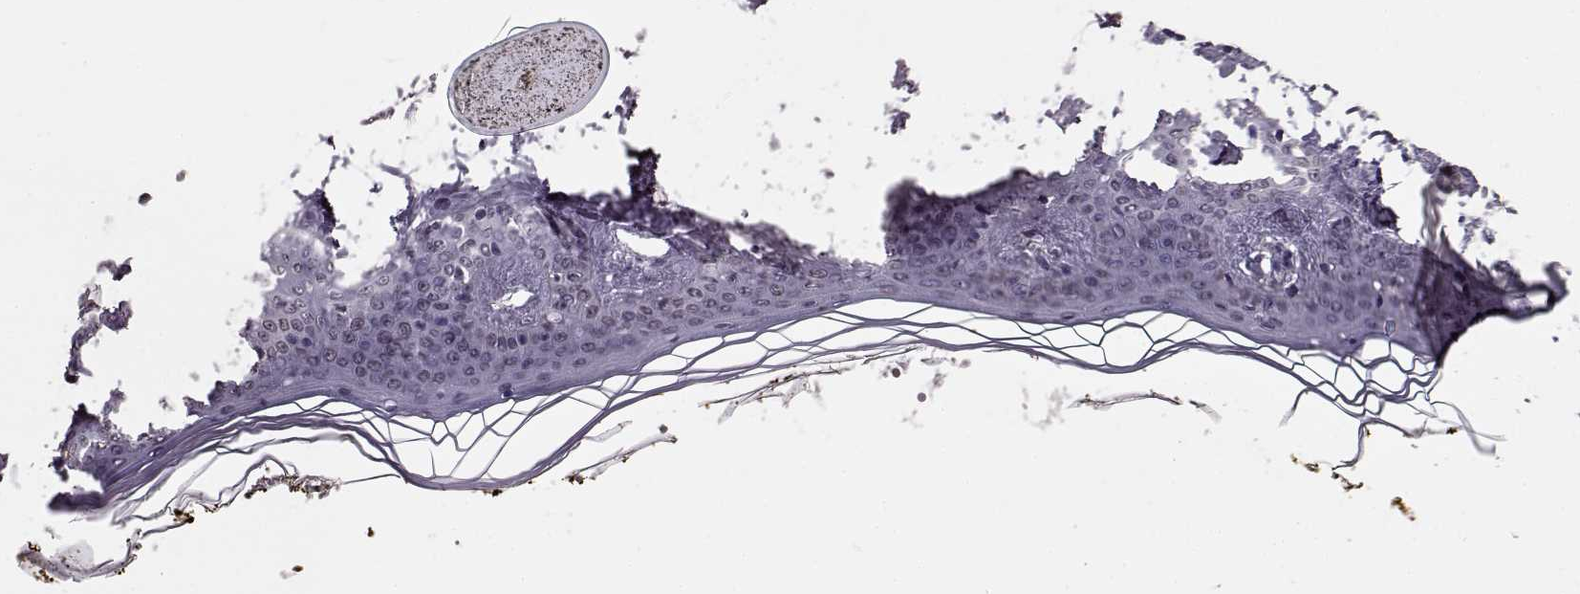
{"staining": {"intensity": "negative", "quantity": "none", "location": "none"}, "tissue": "skin", "cell_type": "Fibroblasts", "image_type": "normal", "snomed": [{"axis": "morphology", "description": "Normal tissue, NOS"}, {"axis": "topography", "description": "Skin"}], "caption": "The immunohistochemistry (IHC) photomicrograph has no significant expression in fibroblasts of skin.", "gene": "RP1L1", "patient": {"sex": "female", "age": 34}}